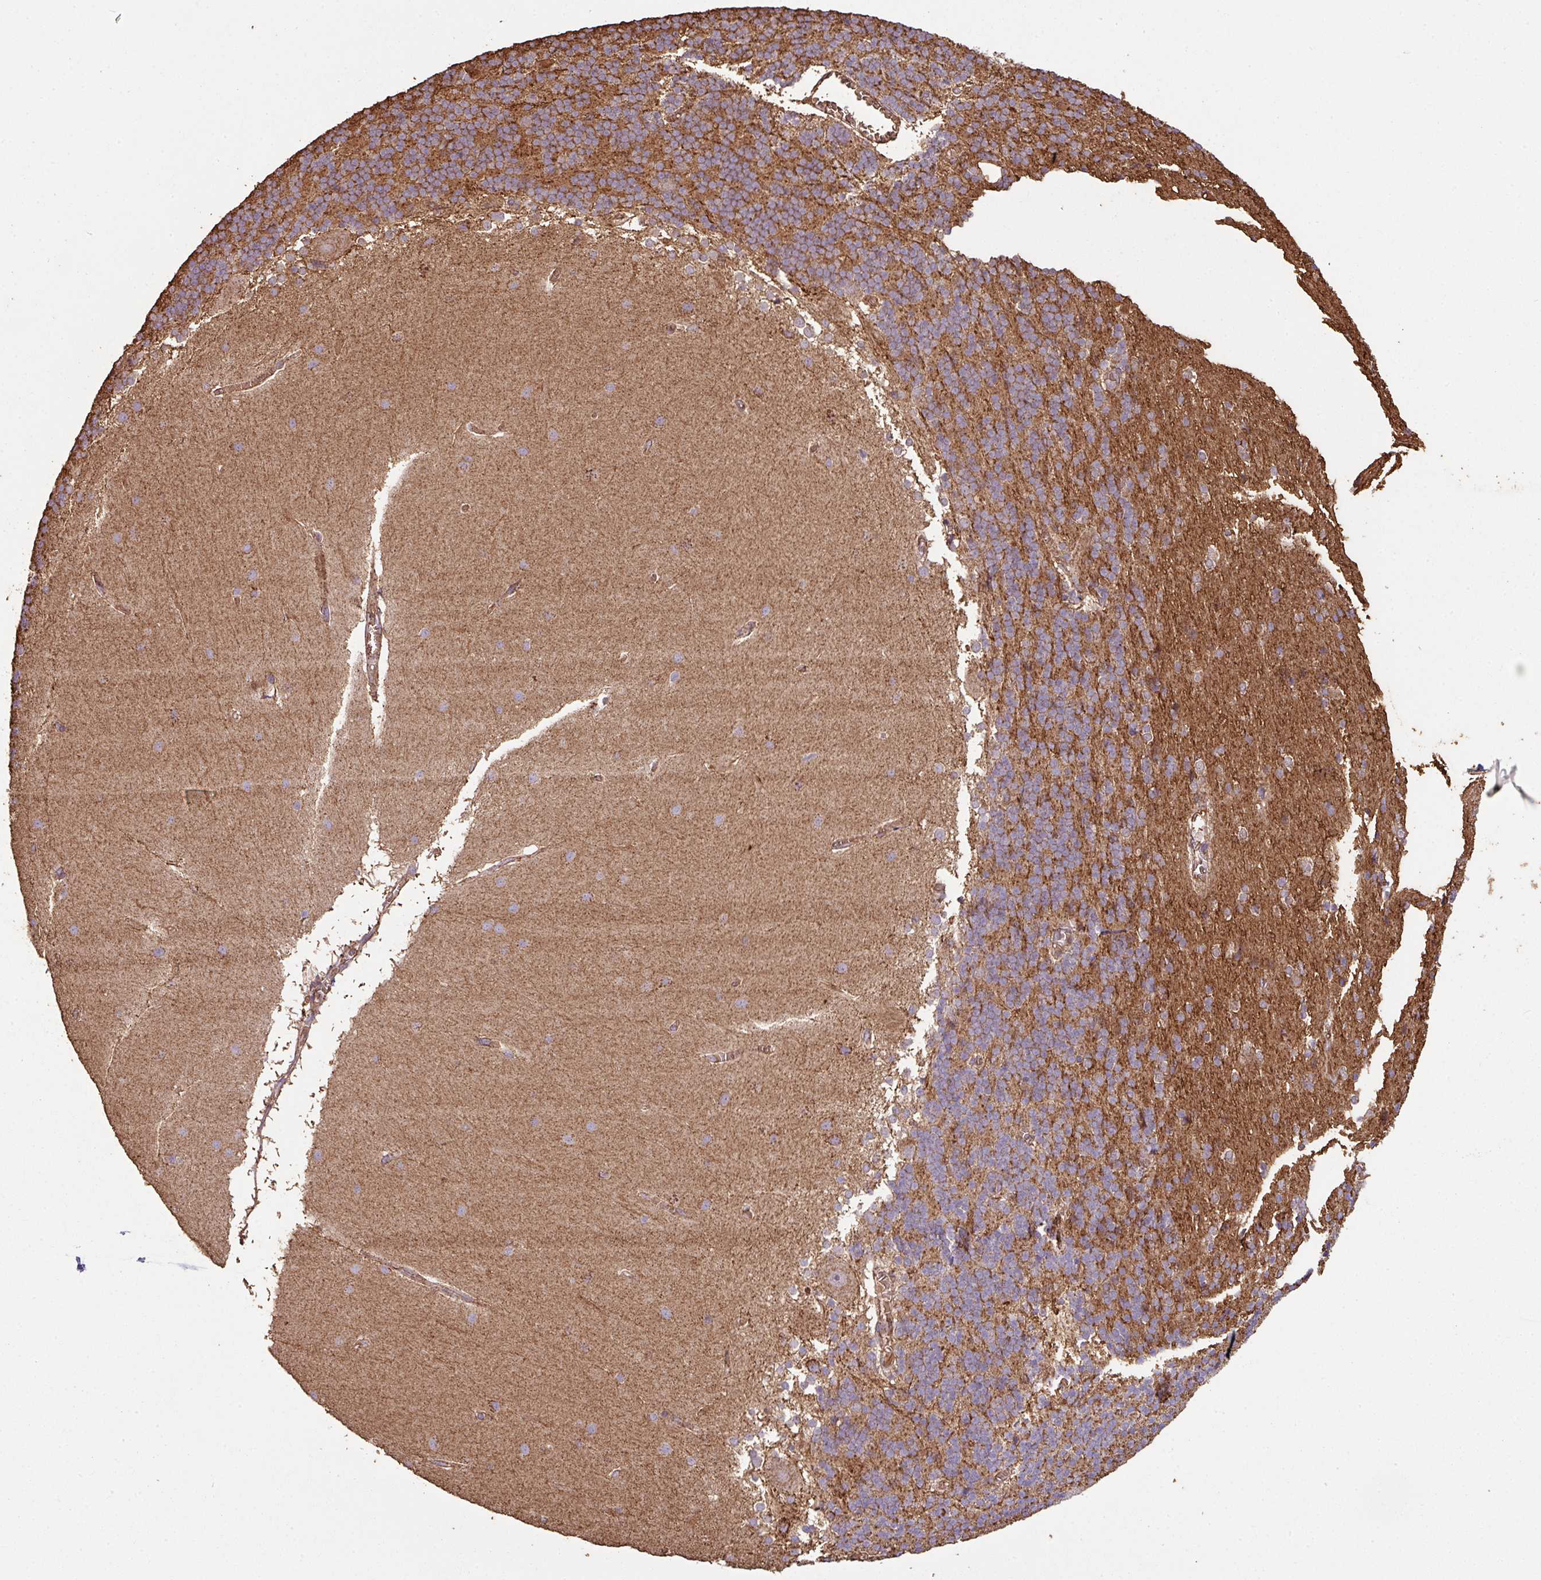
{"staining": {"intensity": "weak", "quantity": "25%-75%", "location": "cytoplasmic/membranous"}, "tissue": "cerebellum", "cell_type": "Cells in granular layer", "image_type": "normal", "snomed": [{"axis": "morphology", "description": "Normal tissue, NOS"}, {"axis": "topography", "description": "Cerebellum"}], "caption": "Immunohistochemical staining of unremarkable cerebellum displays low levels of weak cytoplasmic/membranous staining in approximately 25%-75% of cells in granular layer. (Stains: DAB in brown, nuclei in blue, Microscopy: brightfield microscopy at high magnification).", "gene": "ENSG00000260170", "patient": {"sex": "female", "age": 54}}